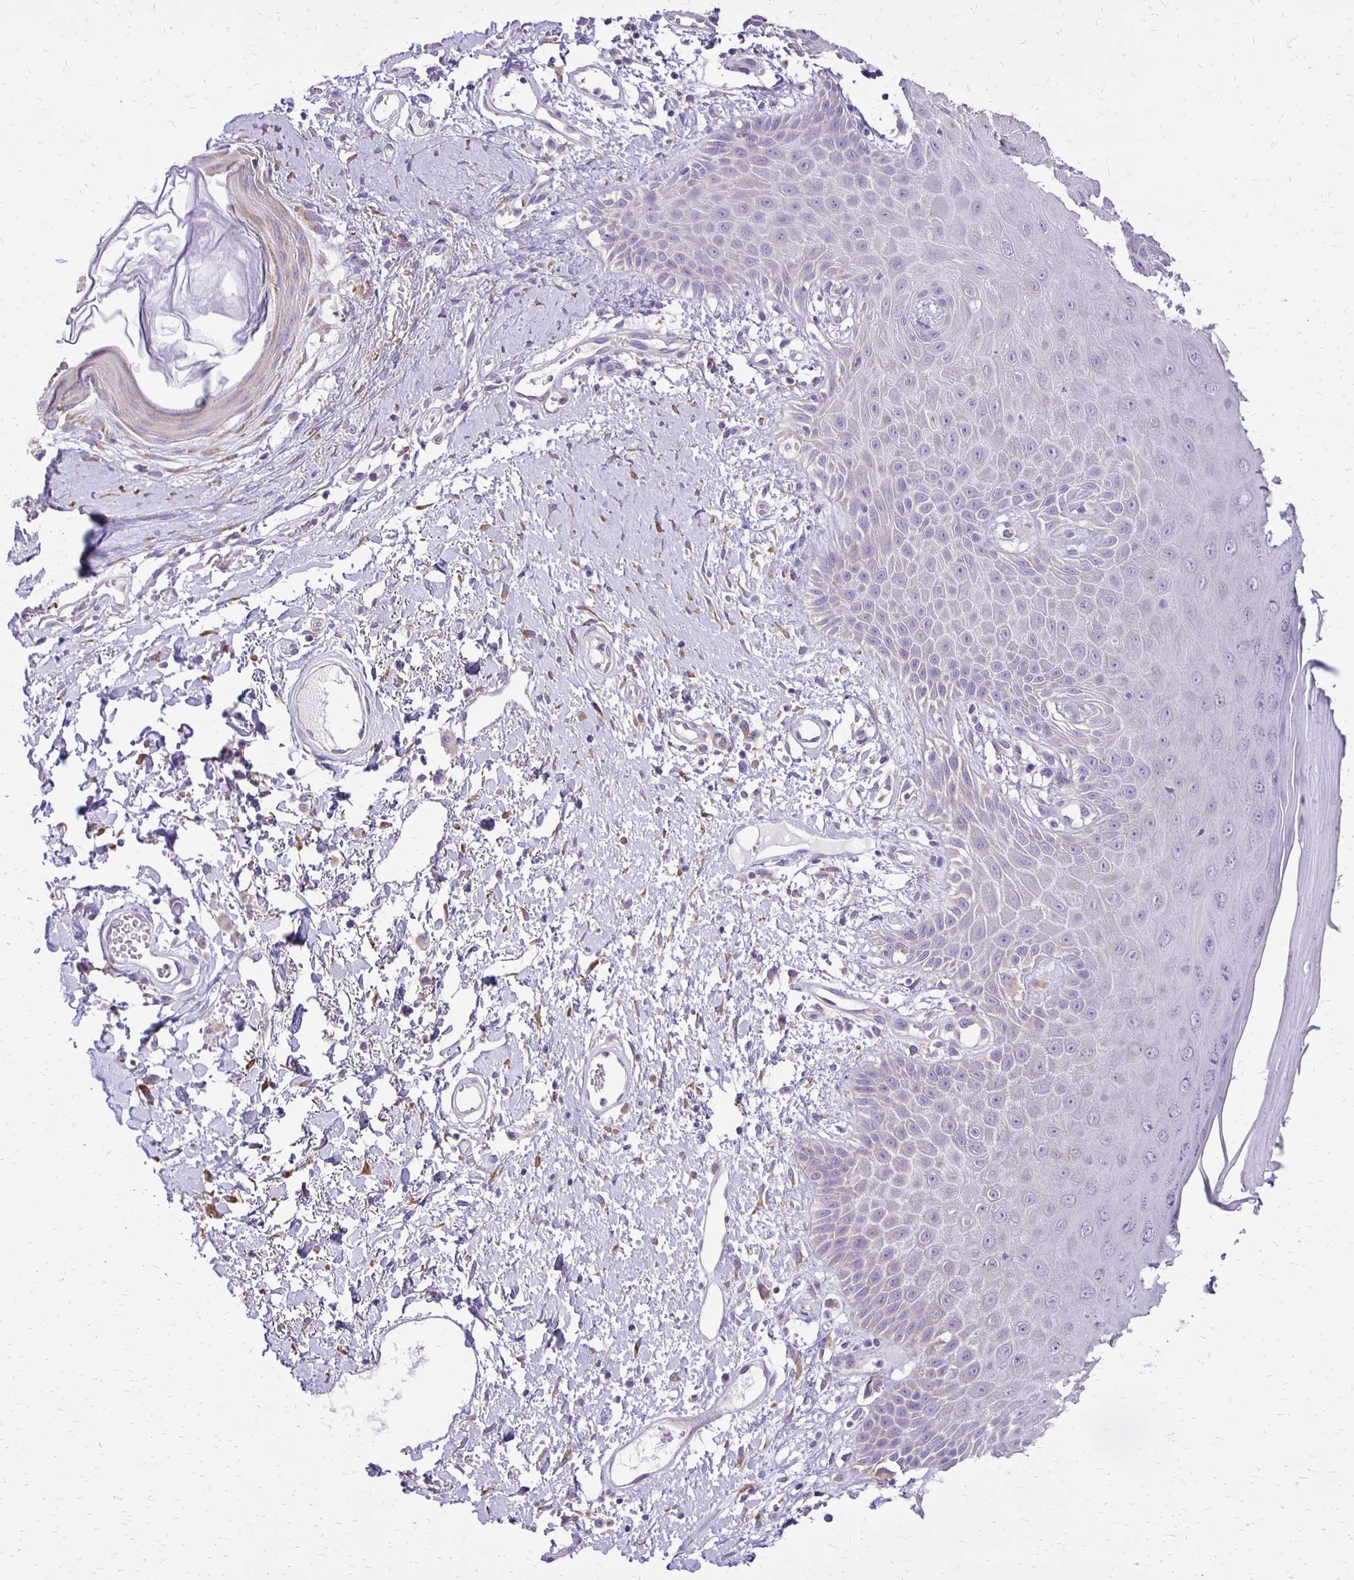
{"staining": {"intensity": "negative", "quantity": "none", "location": "none"}, "tissue": "skin", "cell_type": "Epidermal cells", "image_type": "normal", "snomed": [{"axis": "morphology", "description": "Normal tissue, NOS"}, {"axis": "topography", "description": "Anal"}, {"axis": "topography", "description": "Peripheral nerve tissue"}], "caption": "The IHC image has no significant expression in epidermal cells of skin. (IHC, brightfield microscopy, high magnification).", "gene": "ANKRD45", "patient": {"sex": "male", "age": 78}}